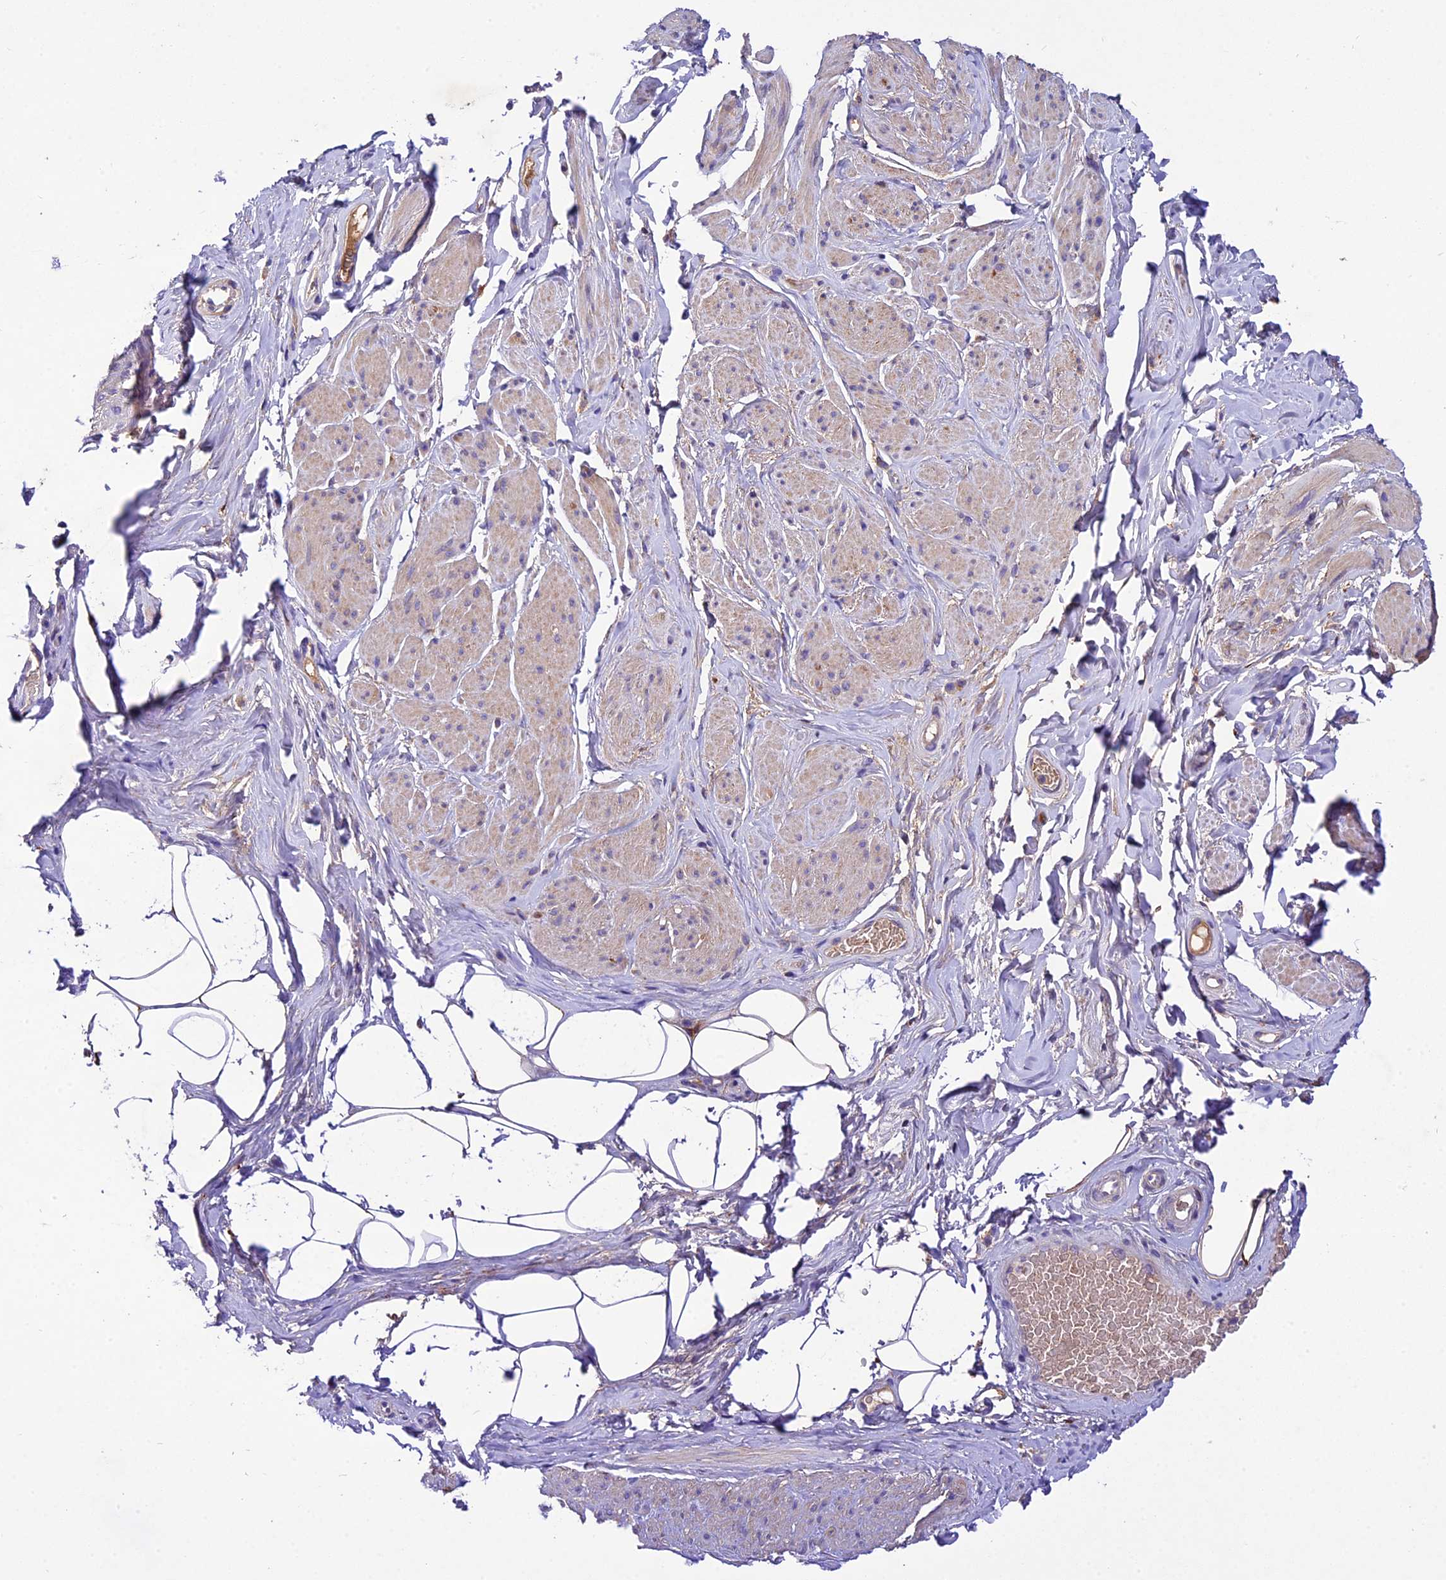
{"staining": {"intensity": "weak", "quantity": "25%-75%", "location": "cytoplasmic/membranous"}, "tissue": "smooth muscle", "cell_type": "Smooth muscle cells", "image_type": "normal", "snomed": [{"axis": "morphology", "description": "Normal tissue, NOS"}, {"axis": "topography", "description": "Smooth muscle"}, {"axis": "topography", "description": "Peripheral nerve tissue"}], "caption": "Human smooth muscle stained with a brown dye exhibits weak cytoplasmic/membranous positive staining in approximately 25%-75% of smooth muscle cells.", "gene": "CILP2", "patient": {"sex": "male", "age": 69}}